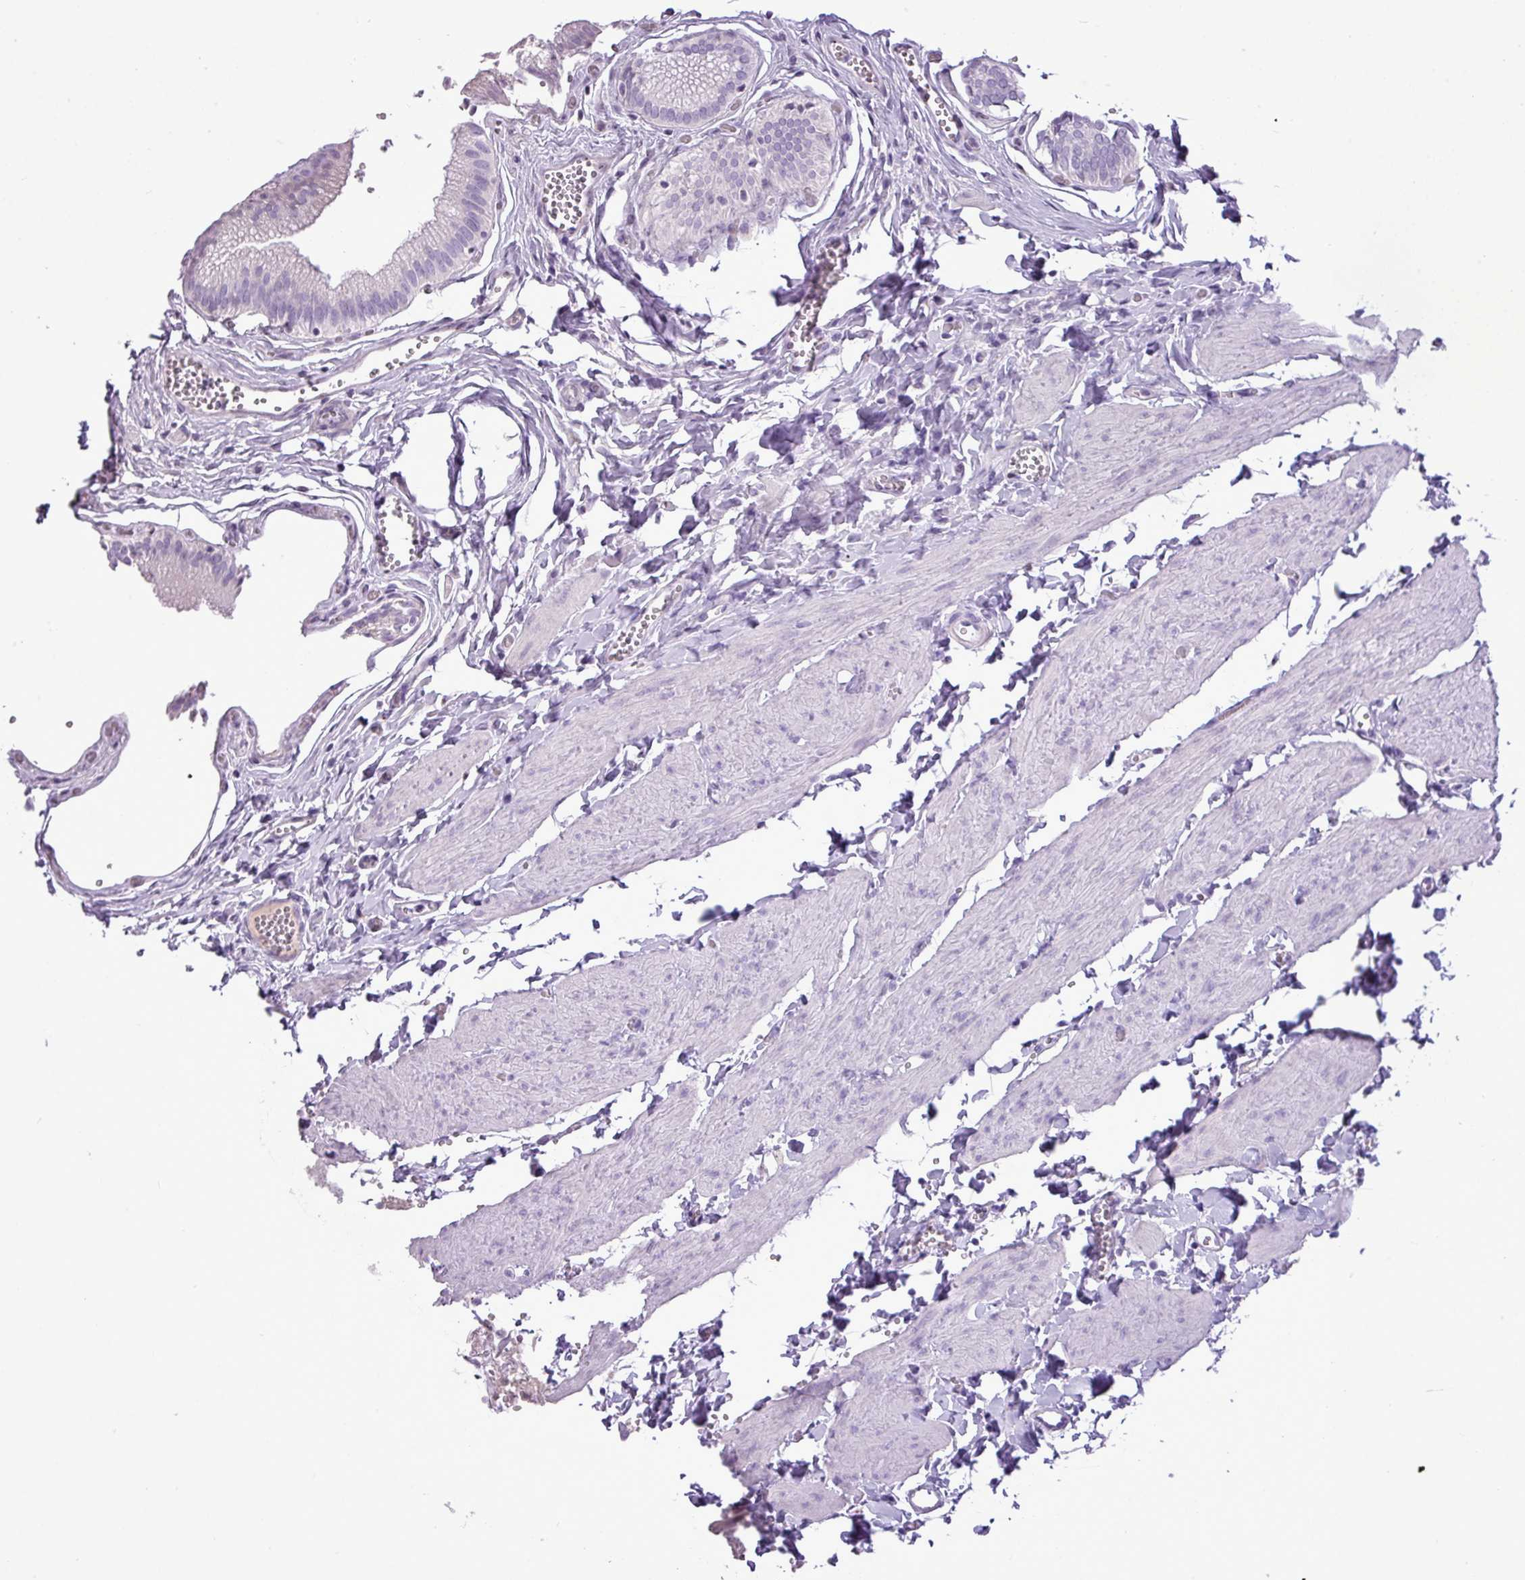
{"staining": {"intensity": "negative", "quantity": "none", "location": "none"}, "tissue": "gallbladder", "cell_type": "Glandular cells", "image_type": "normal", "snomed": [{"axis": "morphology", "description": "Normal tissue, NOS"}, {"axis": "topography", "description": "Gallbladder"}, {"axis": "topography", "description": "Peripheral nerve tissue"}], "caption": "Immunohistochemistry image of normal human gallbladder stained for a protein (brown), which exhibits no positivity in glandular cells.", "gene": "FAM43A", "patient": {"sex": "male", "age": 17}}